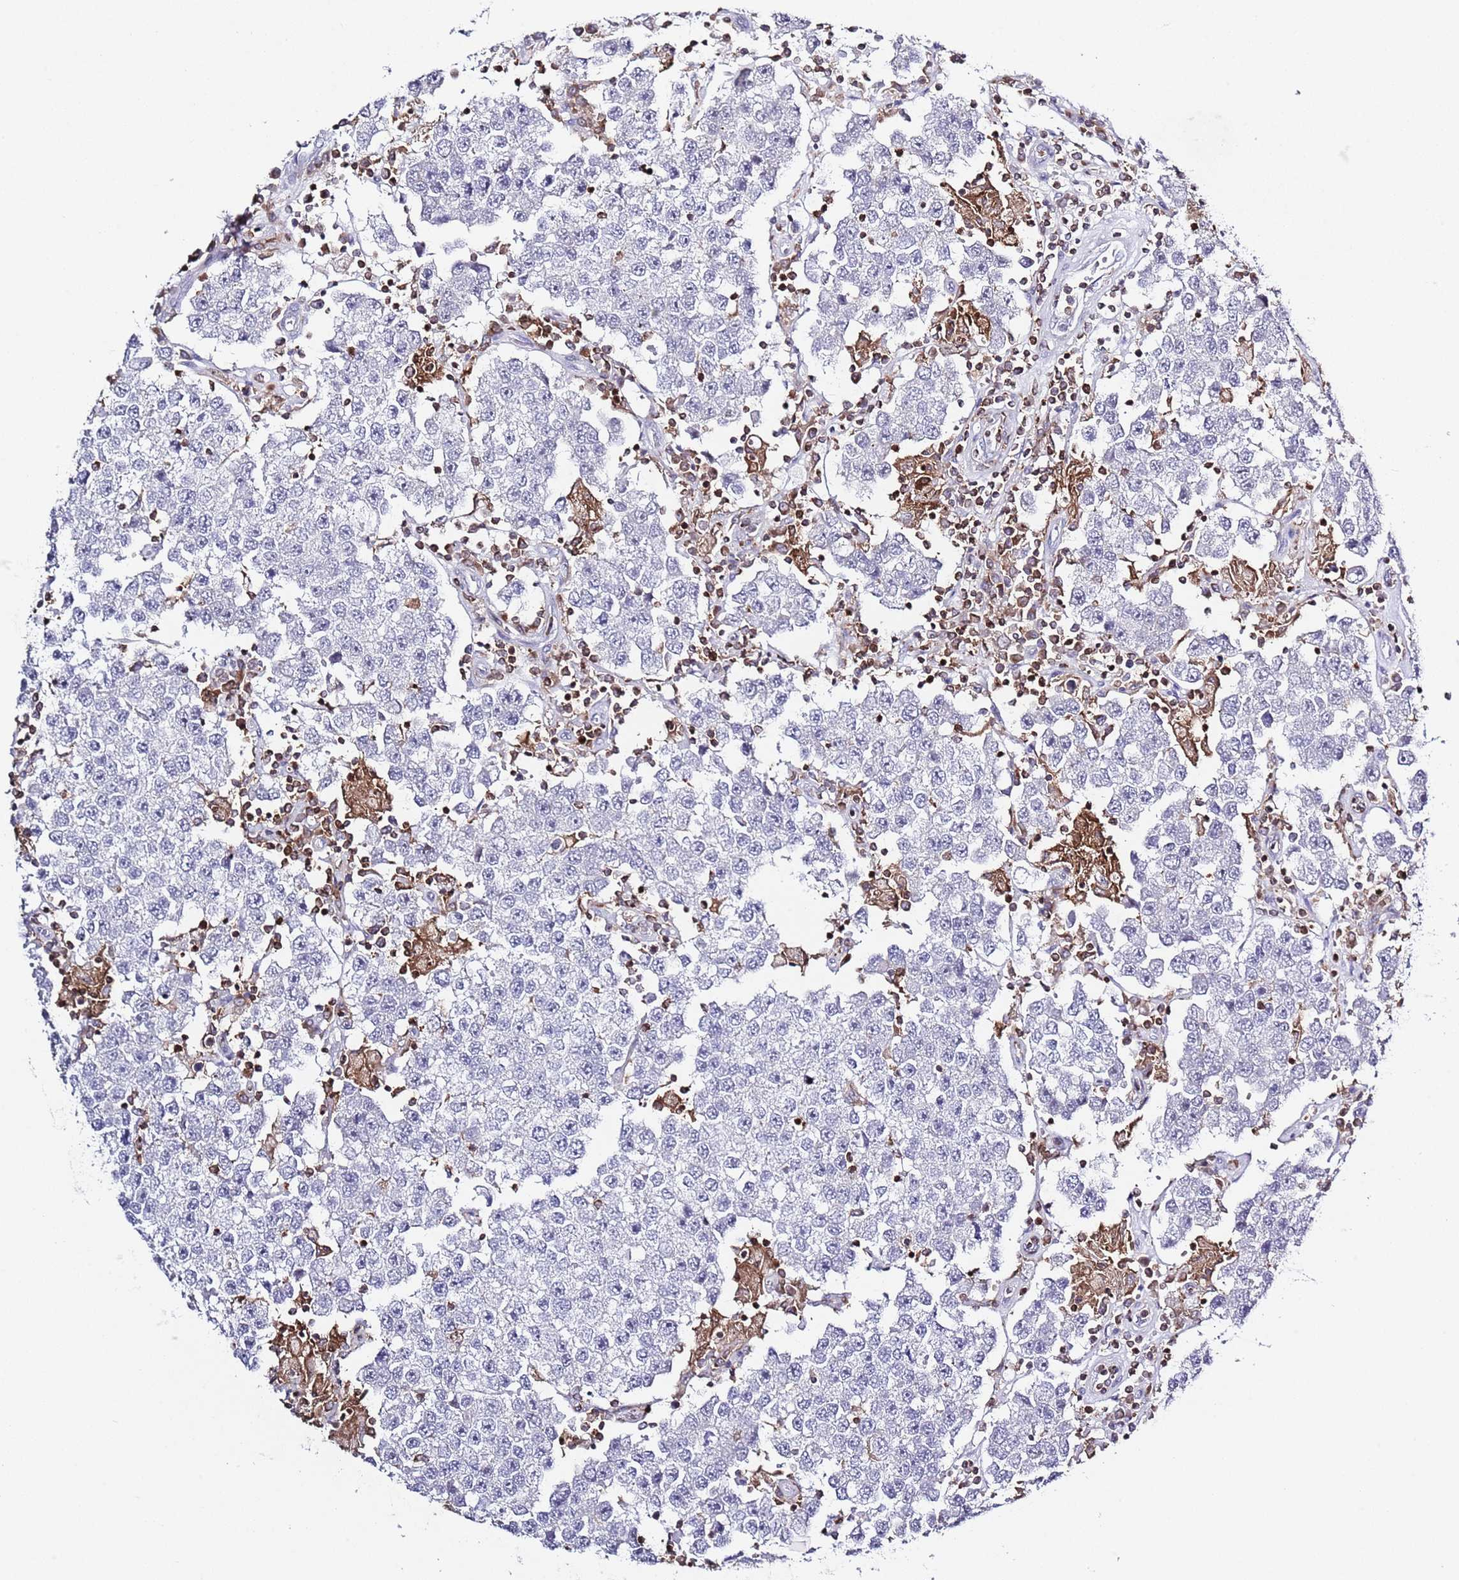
{"staining": {"intensity": "negative", "quantity": "none", "location": "none"}, "tissue": "testis cancer", "cell_type": "Tumor cells", "image_type": "cancer", "snomed": [{"axis": "morphology", "description": "Seminoma, NOS"}, {"axis": "topography", "description": "Testis"}], "caption": "High magnification brightfield microscopy of seminoma (testis) stained with DAB (brown) and counterstained with hematoxylin (blue): tumor cells show no significant staining. (Stains: DAB immunohistochemistry (IHC) with hematoxylin counter stain, Microscopy: brightfield microscopy at high magnification).", "gene": "LPXN", "patient": {"sex": "male", "age": 37}}